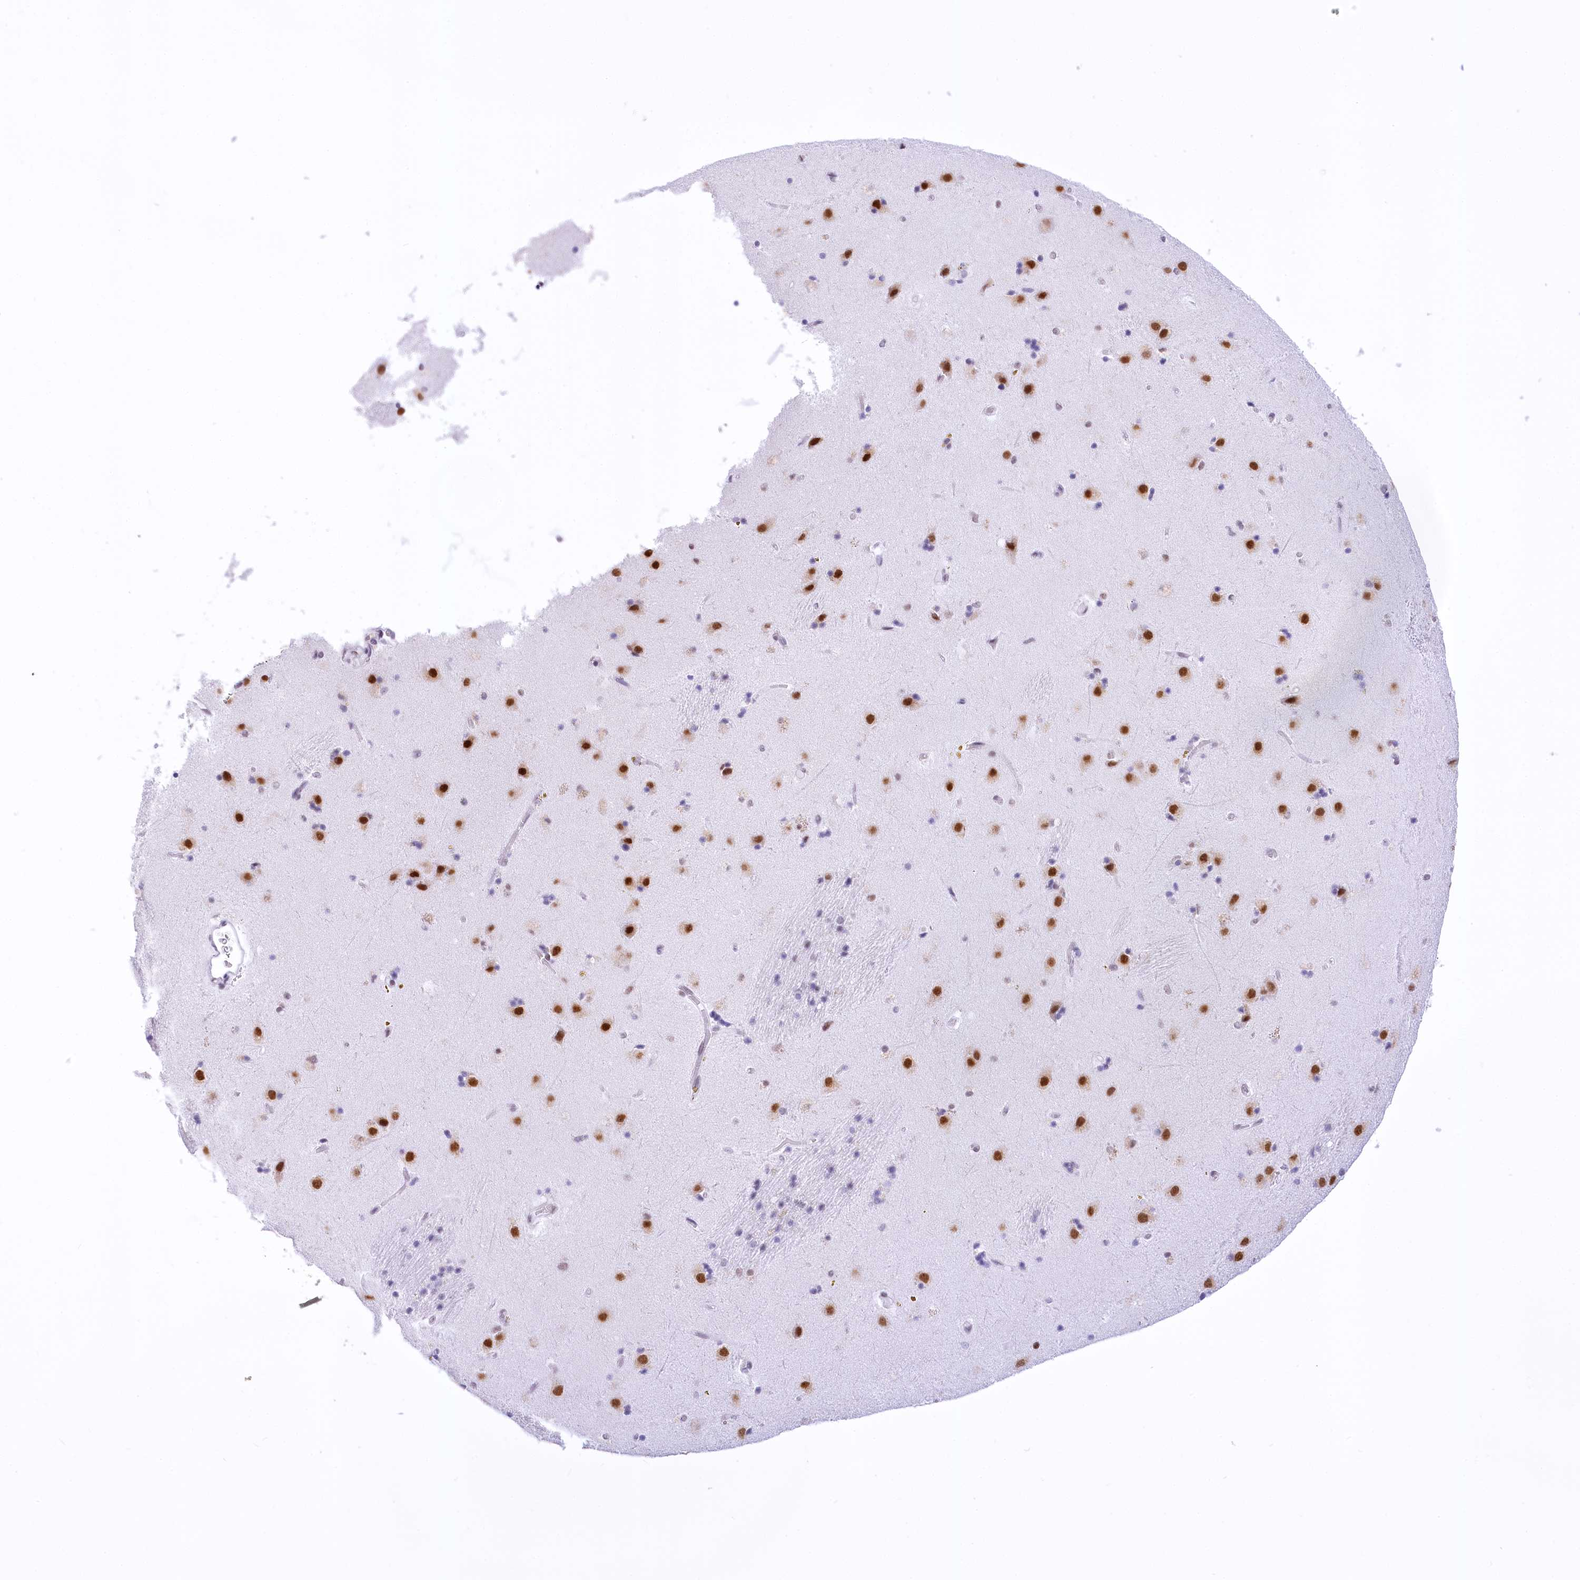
{"staining": {"intensity": "negative", "quantity": "none", "location": "none"}, "tissue": "caudate", "cell_type": "Glial cells", "image_type": "normal", "snomed": [{"axis": "morphology", "description": "Normal tissue, NOS"}, {"axis": "topography", "description": "Lateral ventricle wall"}], "caption": "Immunohistochemistry micrograph of unremarkable caudate stained for a protein (brown), which exhibits no expression in glial cells. (Stains: DAB immunohistochemistry with hematoxylin counter stain, Microscopy: brightfield microscopy at high magnification).", "gene": "HNRNPA0", "patient": {"sex": "male", "age": 70}}